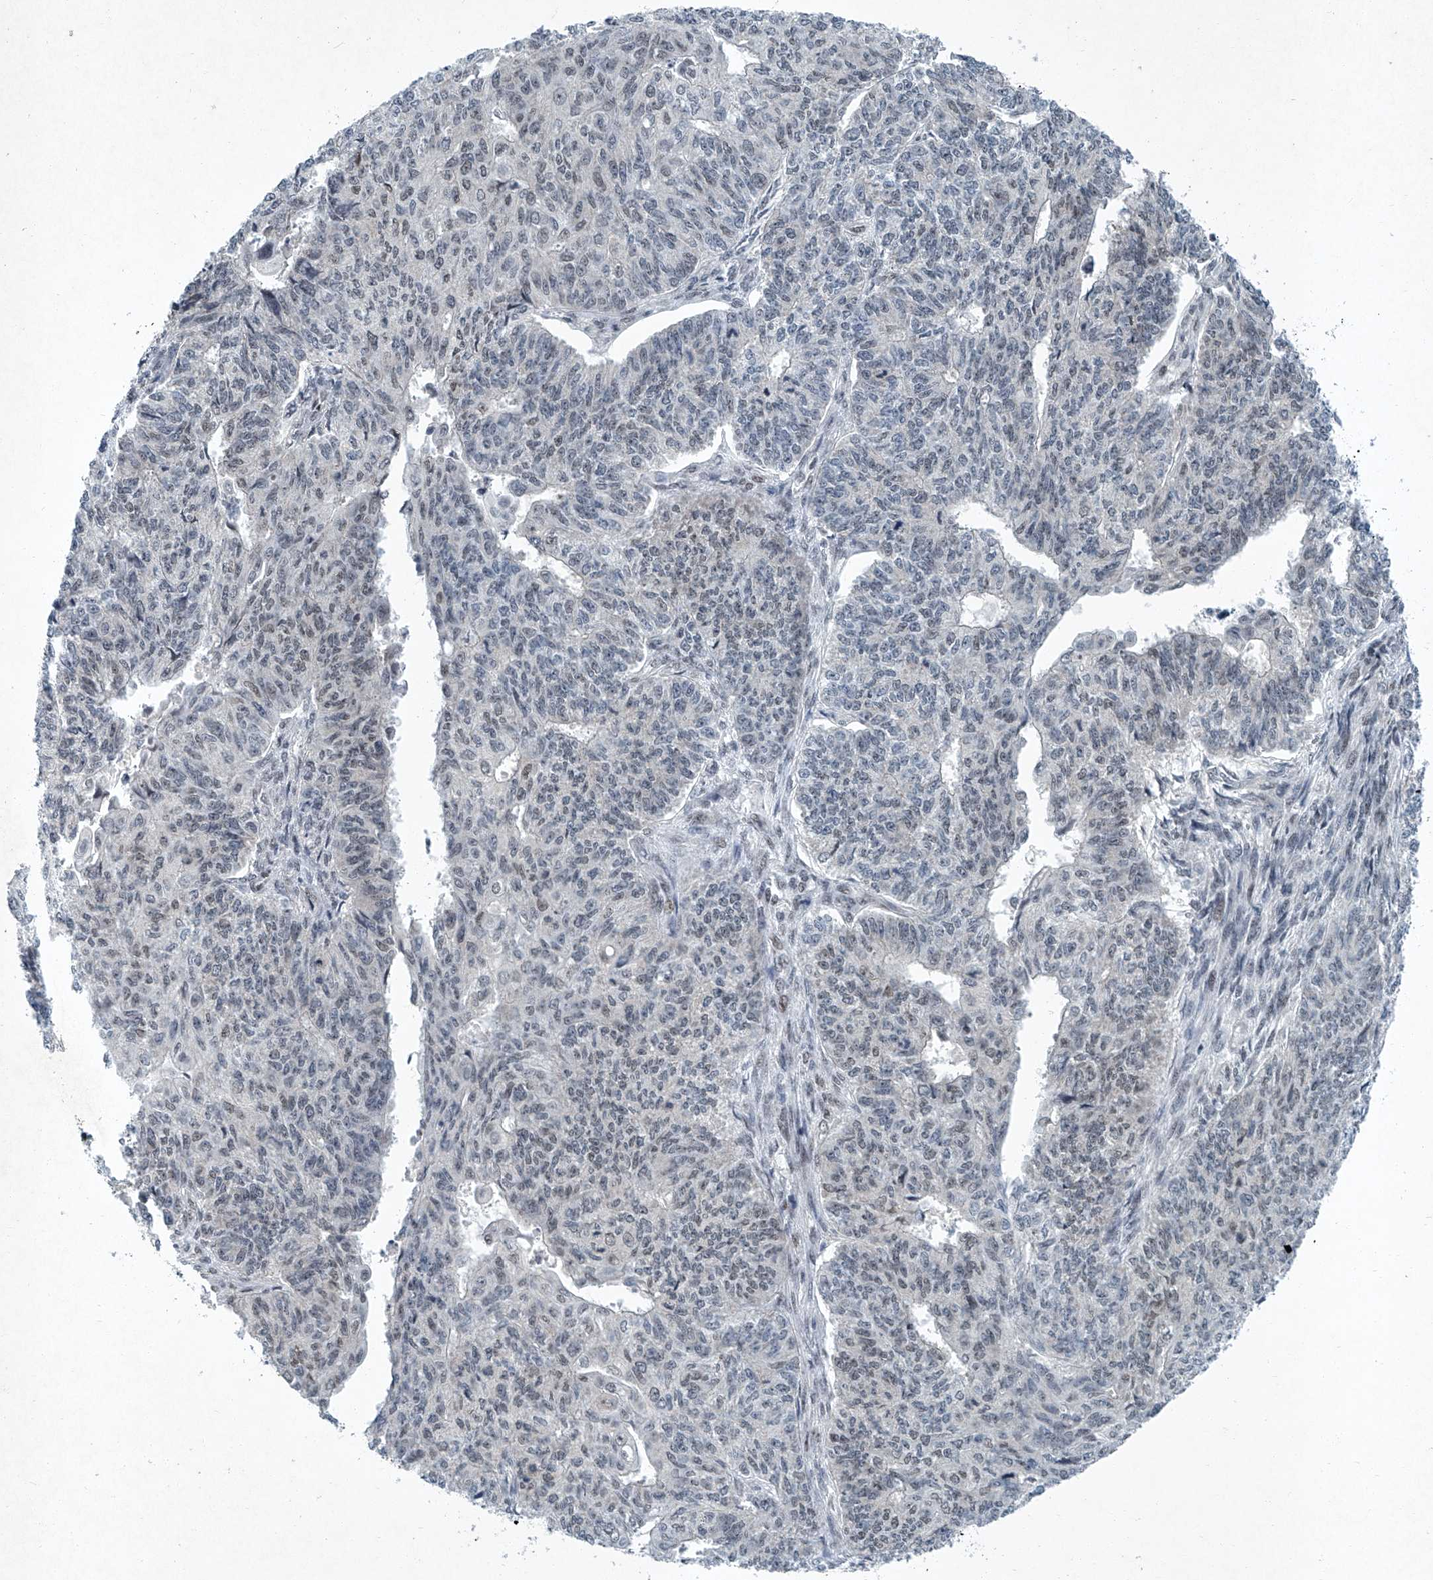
{"staining": {"intensity": "weak", "quantity": "<25%", "location": "nuclear"}, "tissue": "endometrial cancer", "cell_type": "Tumor cells", "image_type": "cancer", "snomed": [{"axis": "morphology", "description": "Adenocarcinoma, NOS"}, {"axis": "topography", "description": "Endometrium"}], "caption": "Photomicrograph shows no protein positivity in tumor cells of endometrial adenocarcinoma tissue.", "gene": "TFDP1", "patient": {"sex": "female", "age": 32}}